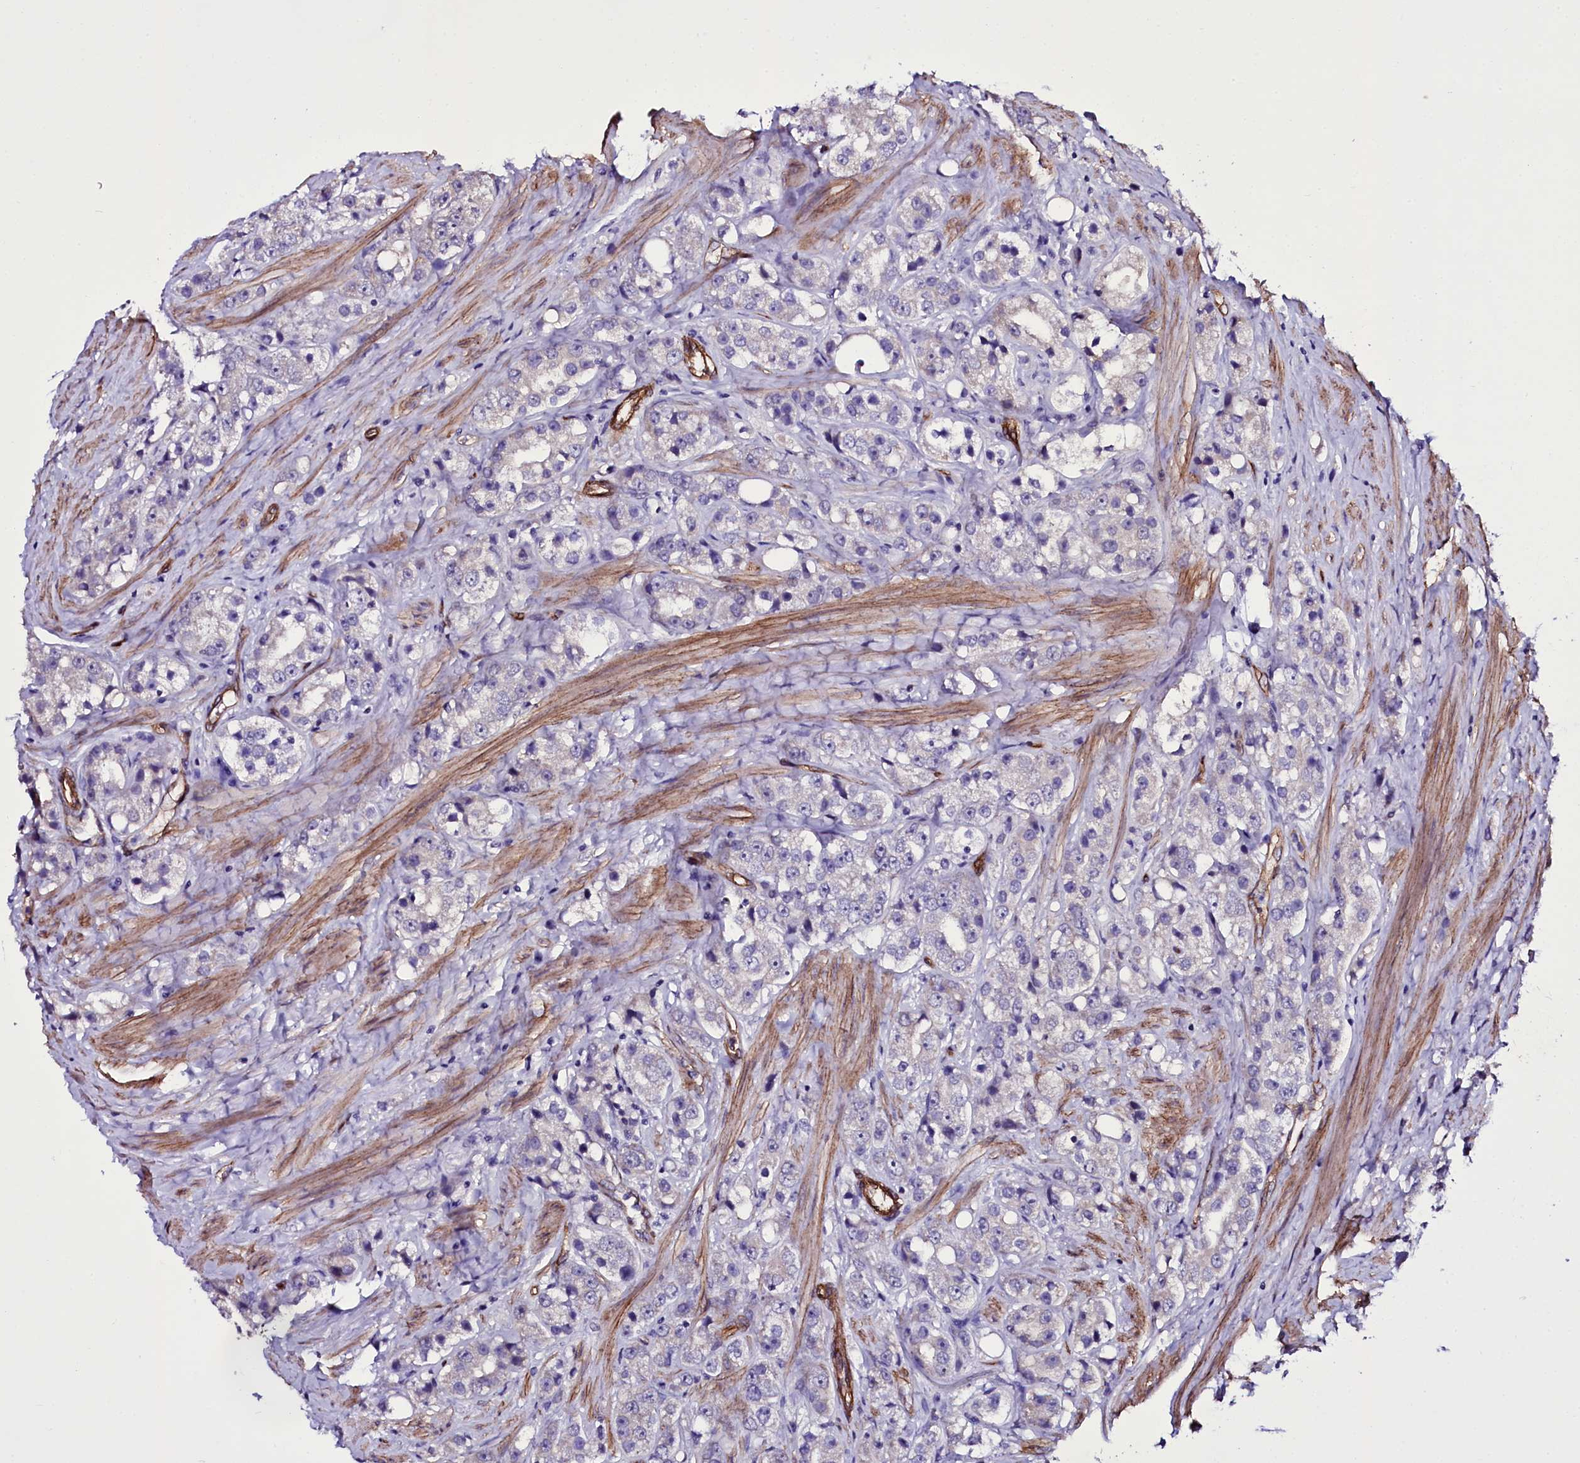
{"staining": {"intensity": "negative", "quantity": "none", "location": "none"}, "tissue": "prostate cancer", "cell_type": "Tumor cells", "image_type": "cancer", "snomed": [{"axis": "morphology", "description": "Adenocarcinoma, NOS"}, {"axis": "topography", "description": "Prostate"}], "caption": "Histopathology image shows no protein positivity in tumor cells of prostate cancer tissue.", "gene": "MEX3C", "patient": {"sex": "male", "age": 79}}